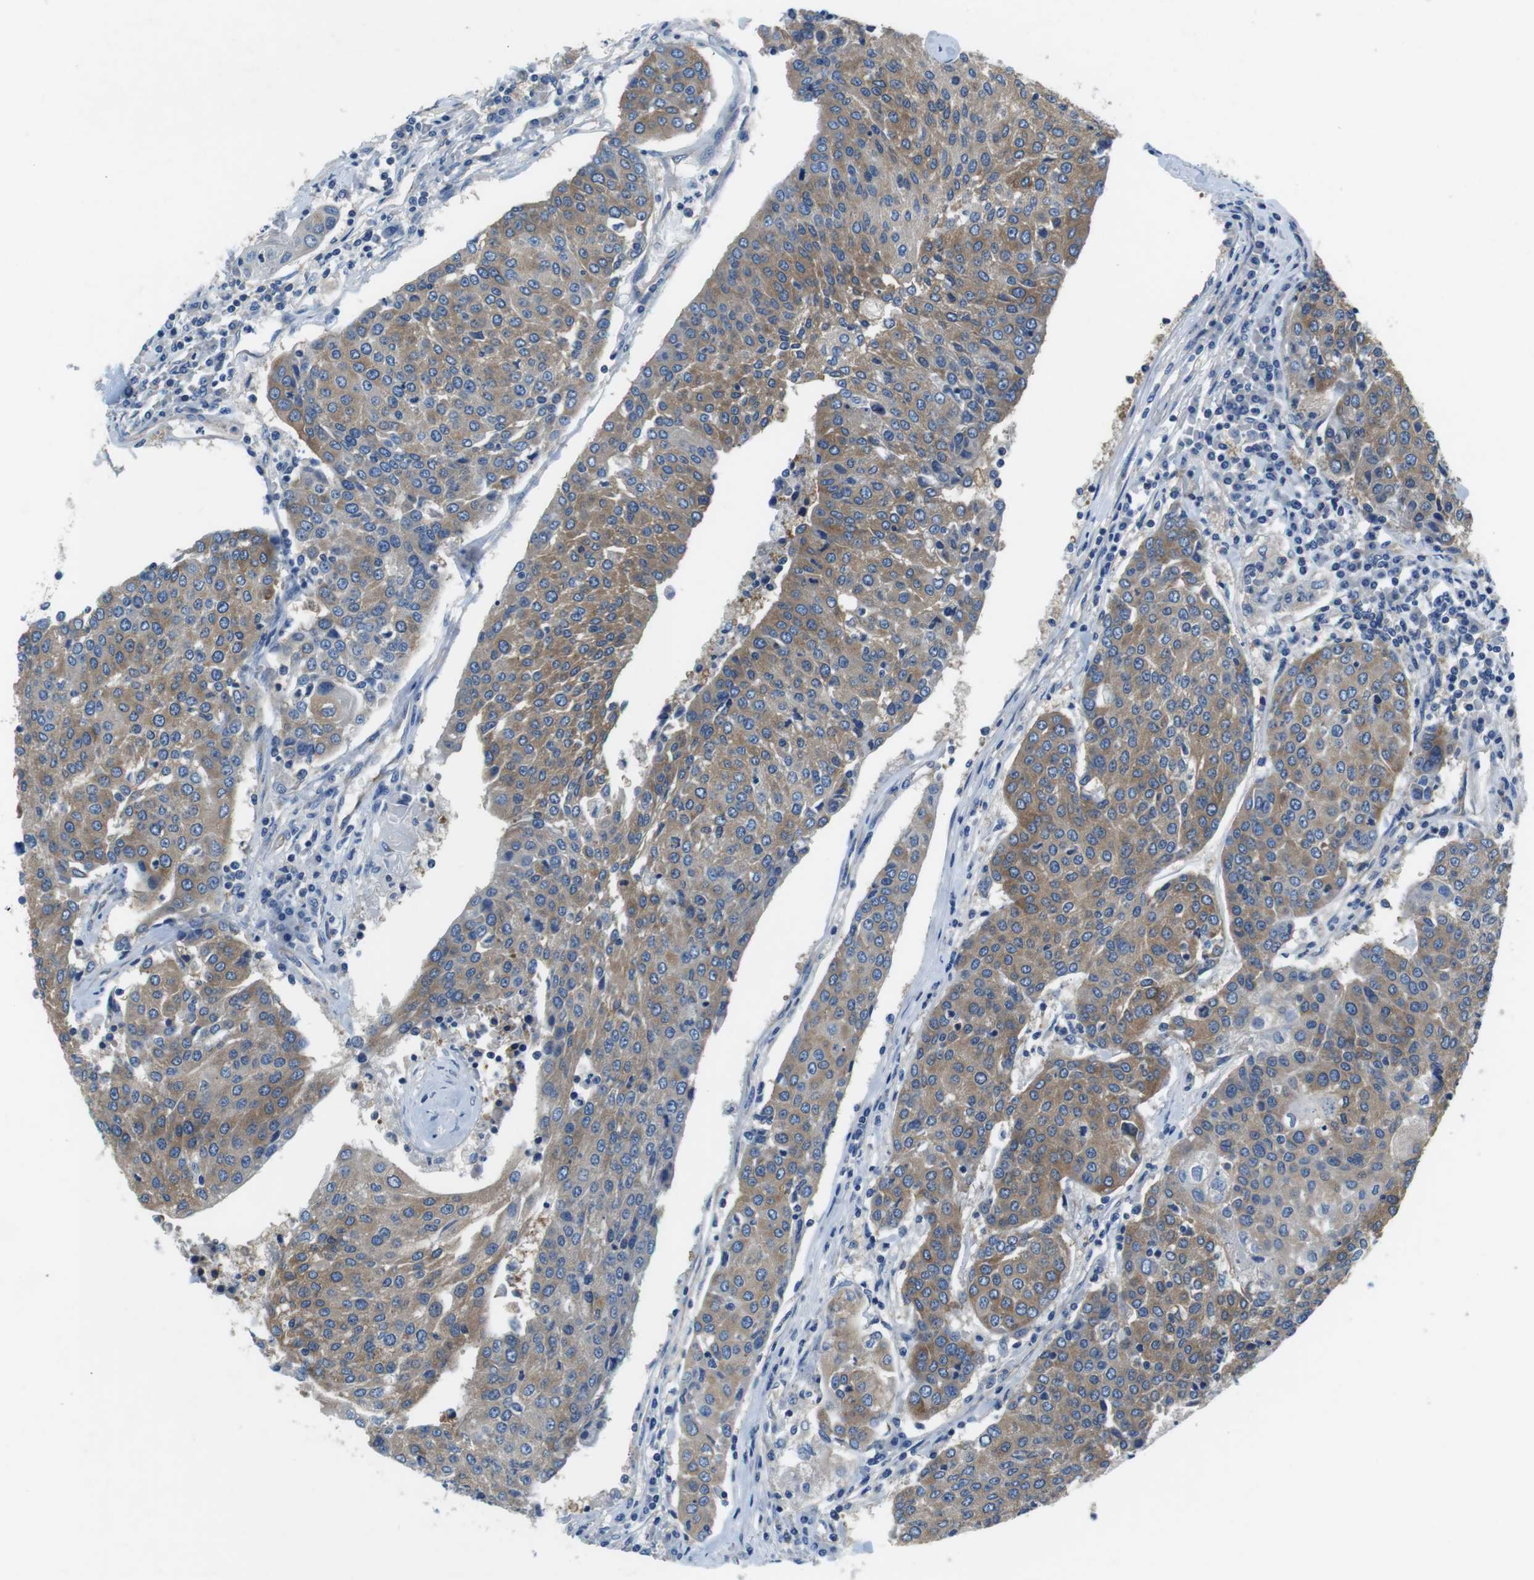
{"staining": {"intensity": "moderate", "quantity": ">75%", "location": "cytoplasmic/membranous"}, "tissue": "urothelial cancer", "cell_type": "Tumor cells", "image_type": "cancer", "snomed": [{"axis": "morphology", "description": "Urothelial carcinoma, High grade"}, {"axis": "topography", "description": "Urinary bladder"}], "caption": "The micrograph shows immunohistochemical staining of urothelial carcinoma (high-grade). There is moderate cytoplasmic/membranous positivity is appreciated in about >75% of tumor cells.", "gene": "DENND4C", "patient": {"sex": "female", "age": 85}}